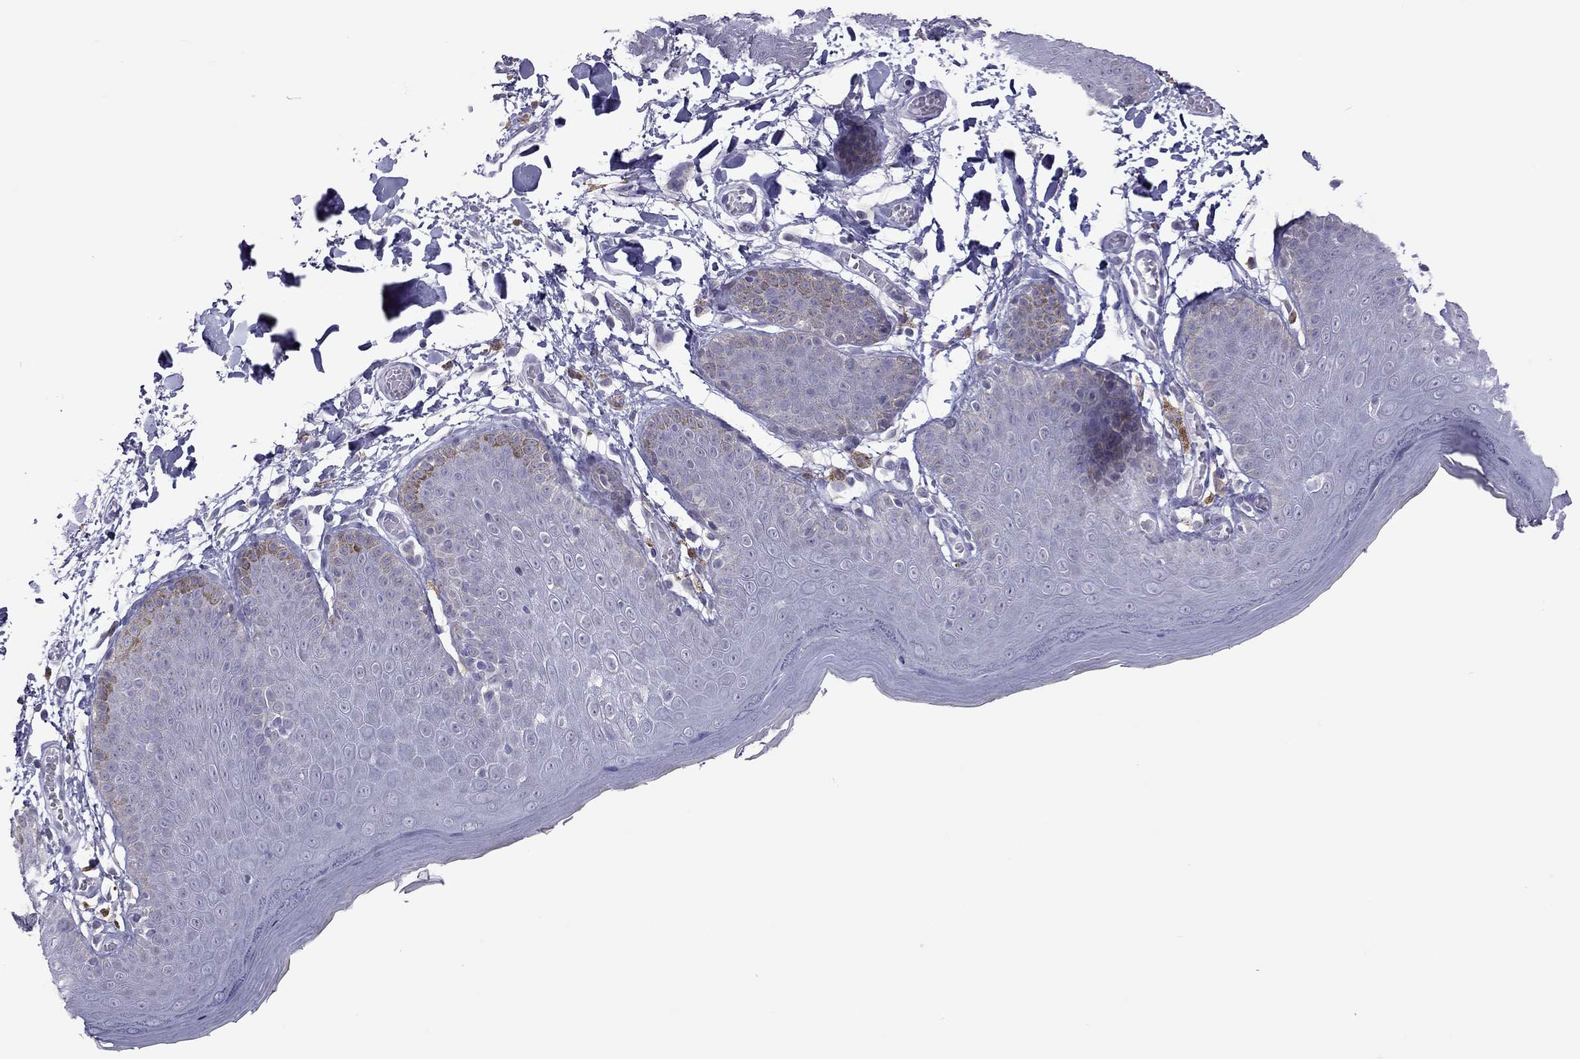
{"staining": {"intensity": "negative", "quantity": "none", "location": "none"}, "tissue": "skin", "cell_type": "Epidermal cells", "image_type": "normal", "snomed": [{"axis": "morphology", "description": "Normal tissue, NOS"}, {"axis": "topography", "description": "Anal"}], "caption": "This photomicrograph is of normal skin stained with immunohistochemistry to label a protein in brown with the nuclei are counter-stained blue. There is no expression in epidermal cells. (Immunohistochemistry, brightfield microscopy, high magnification).", "gene": "PPP1R3A", "patient": {"sex": "male", "age": 53}}